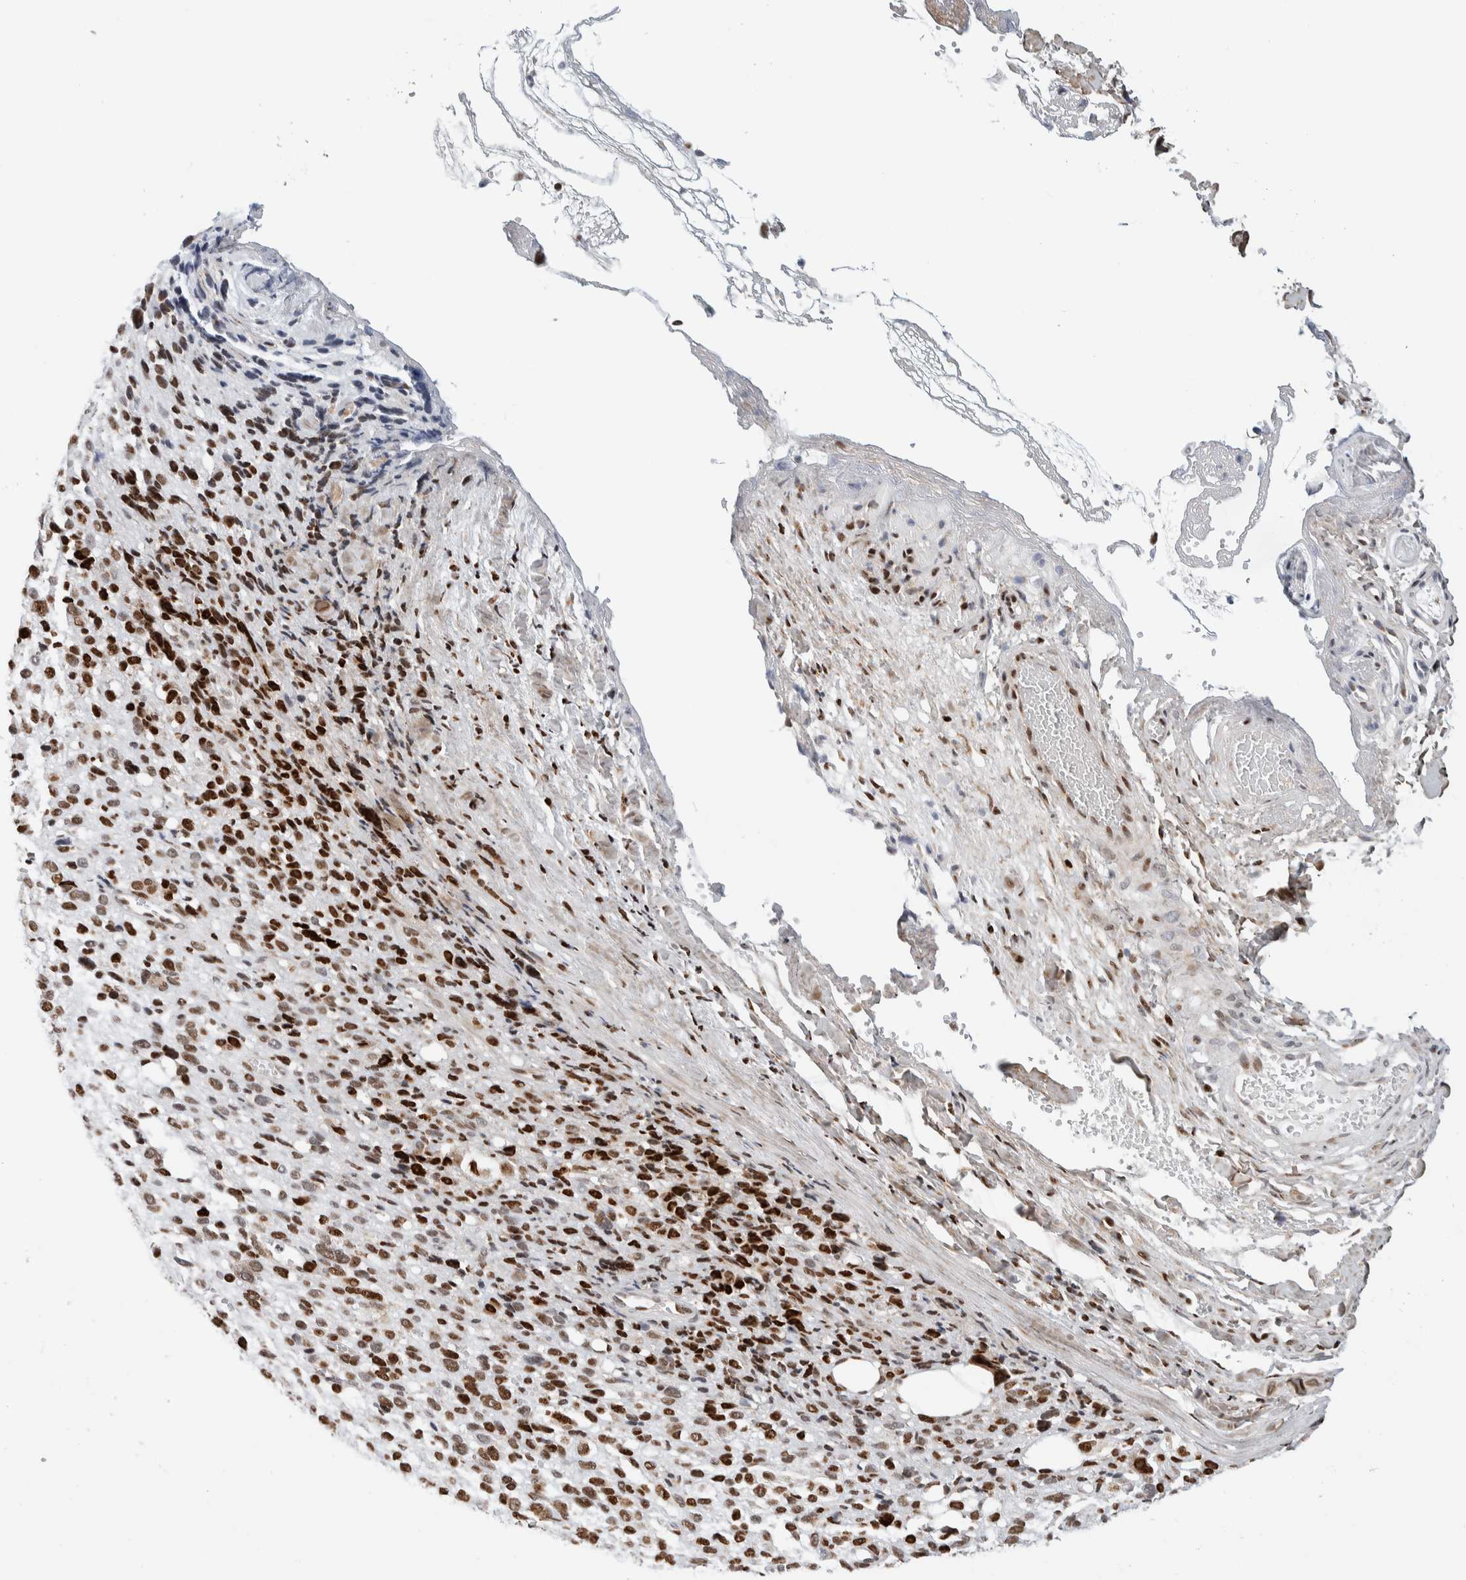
{"staining": {"intensity": "moderate", "quantity": ">75%", "location": "nuclear"}, "tissue": "melanoma", "cell_type": "Tumor cells", "image_type": "cancer", "snomed": [{"axis": "morphology", "description": "Malignant melanoma, NOS"}, {"axis": "topography", "description": "Skin"}], "caption": "Malignant melanoma stained with DAB (3,3'-diaminobenzidine) immunohistochemistry (IHC) demonstrates medium levels of moderate nuclear positivity in about >75% of tumor cells.", "gene": "TSPAN32", "patient": {"sex": "female", "age": 55}}